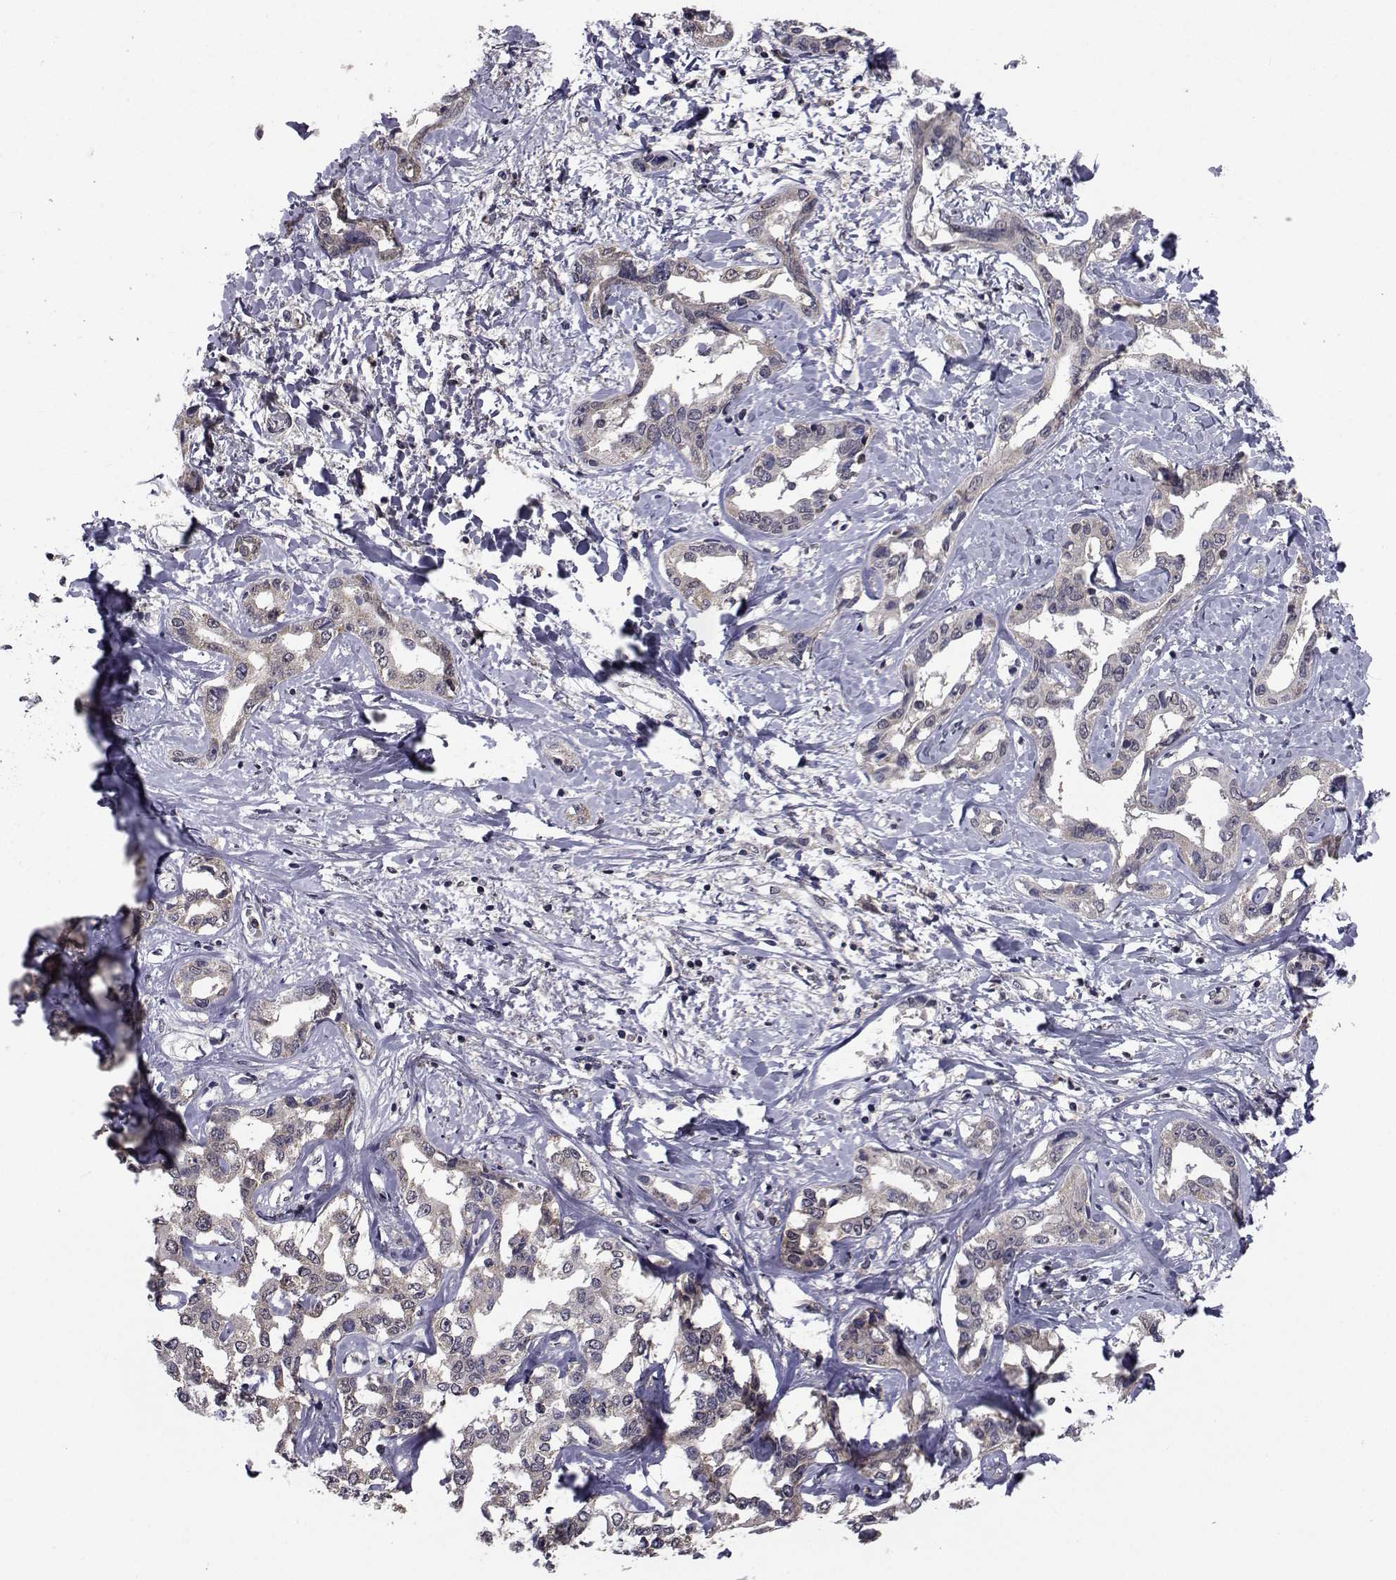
{"staining": {"intensity": "weak", "quantity": "<25%", "location": "cytoplasmic/membranous"}, "tissue": "liver cancer", "cell_type": "Tumor cells", "image_type": "cancer", "snomed": [{"axis": "morphology", "description": "Cholangiocarcinoma"}, {"axis": "topography", "description": "Liver"}], "caption": "Immunohistochemical staining of liver cancer (cholangiocarcinoma) demonstrates no significant positivity in tumor cells. Brightfield microscopy of immunohistochemistry (IHC) stained with DAB (brown) and hematoxylin (blue), captured at high magnification.", "gene": "CYP2S1", "patient": {"sex": "male", "age": 59}}